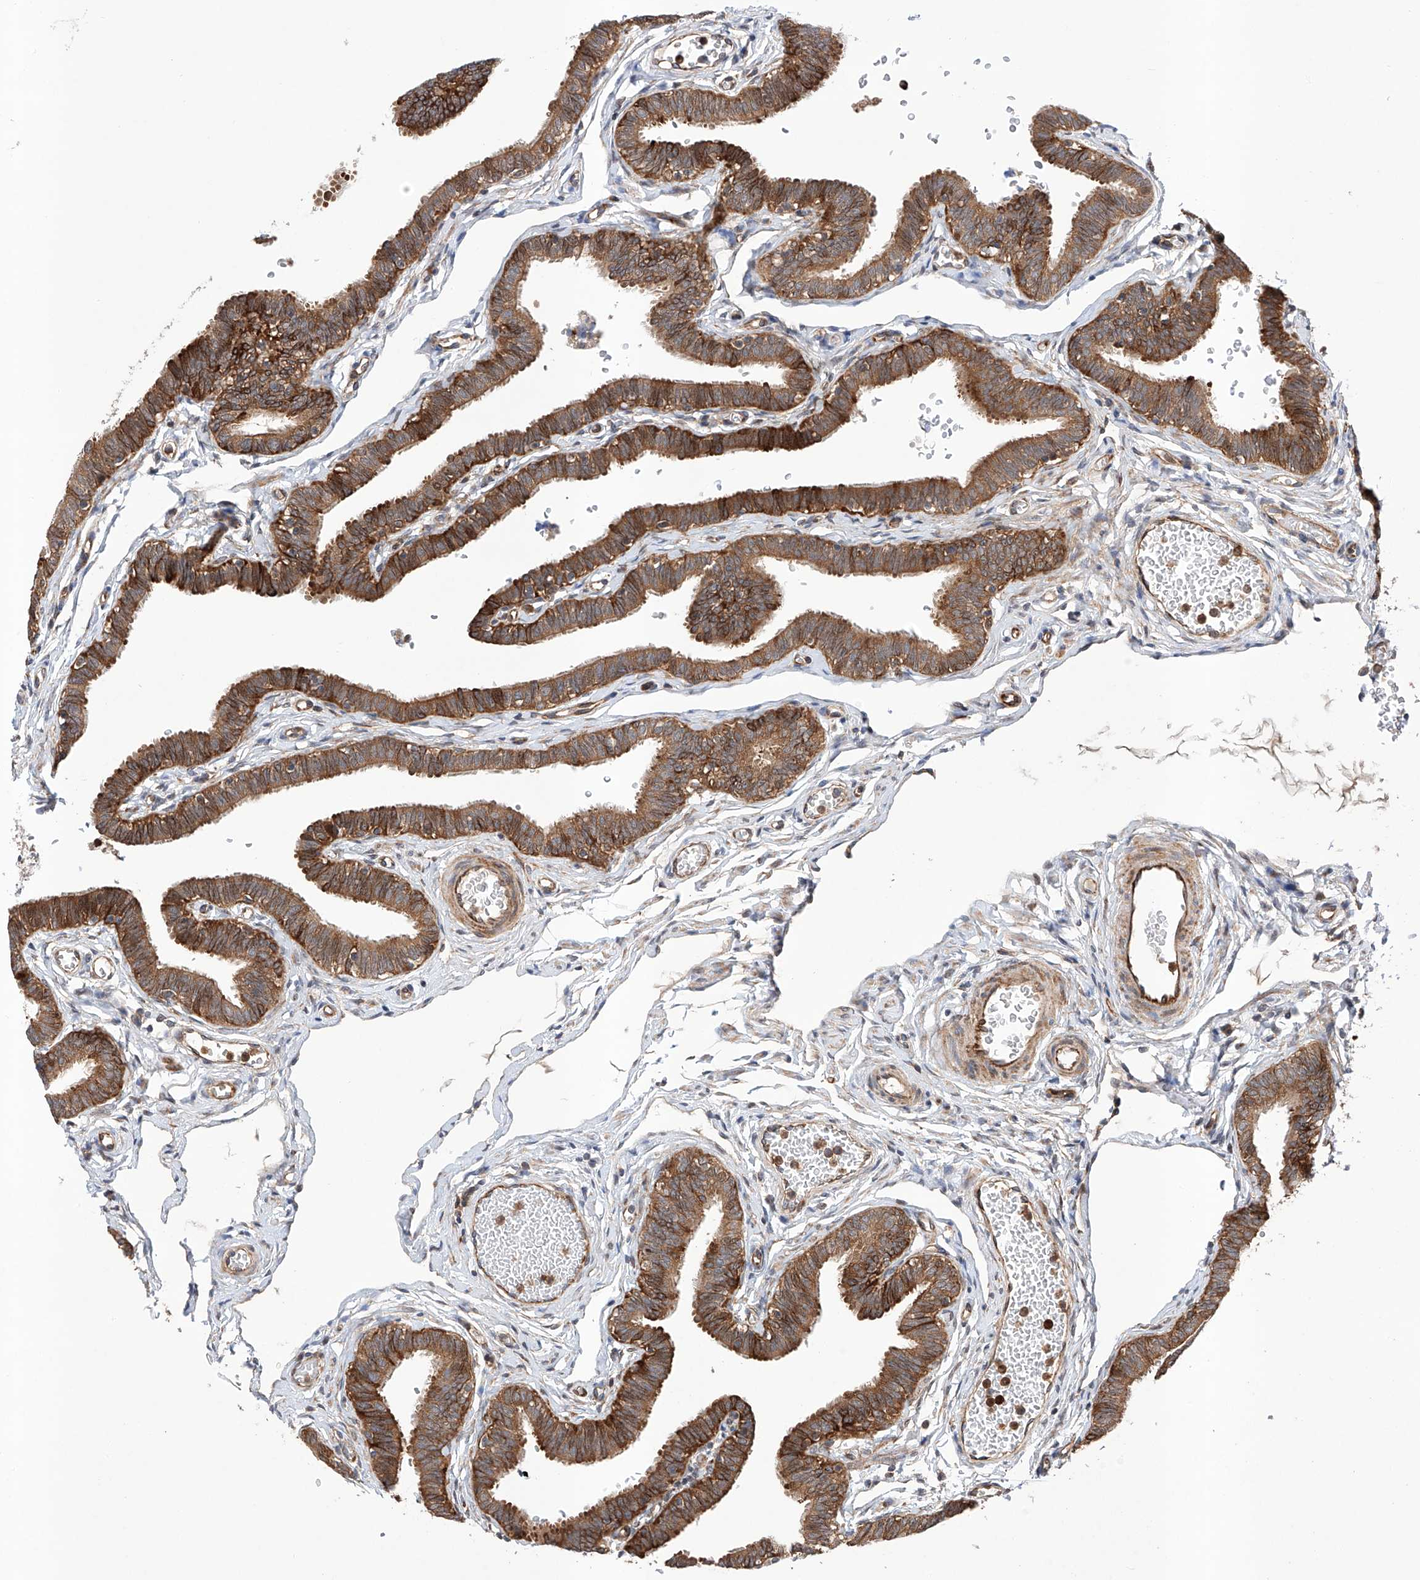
{"staining": {"intensity": "strong", "quantity": ">75%", "location": "cytoplasmic/membranous"}, "tissue": "fallopian tube", "cell_type": "Glandular cells", "image_type": "normal", "snomed": [{"axis": "morphology", "description": "Normal tissue, NOS"}, {"axis": "topography", "description": "Fallopian tube"}, {"axis": "topography", "description": "Ovary"}], "caption": "An image of human fallopian tube stained for a protein demonstrates strong cytoplasmic/membranous brown staining in glandular cells. (IHC, brightfield microscopy, high magnification).", "gene": "TIMM23", "patient": {"sex": "female", "age": 23}}